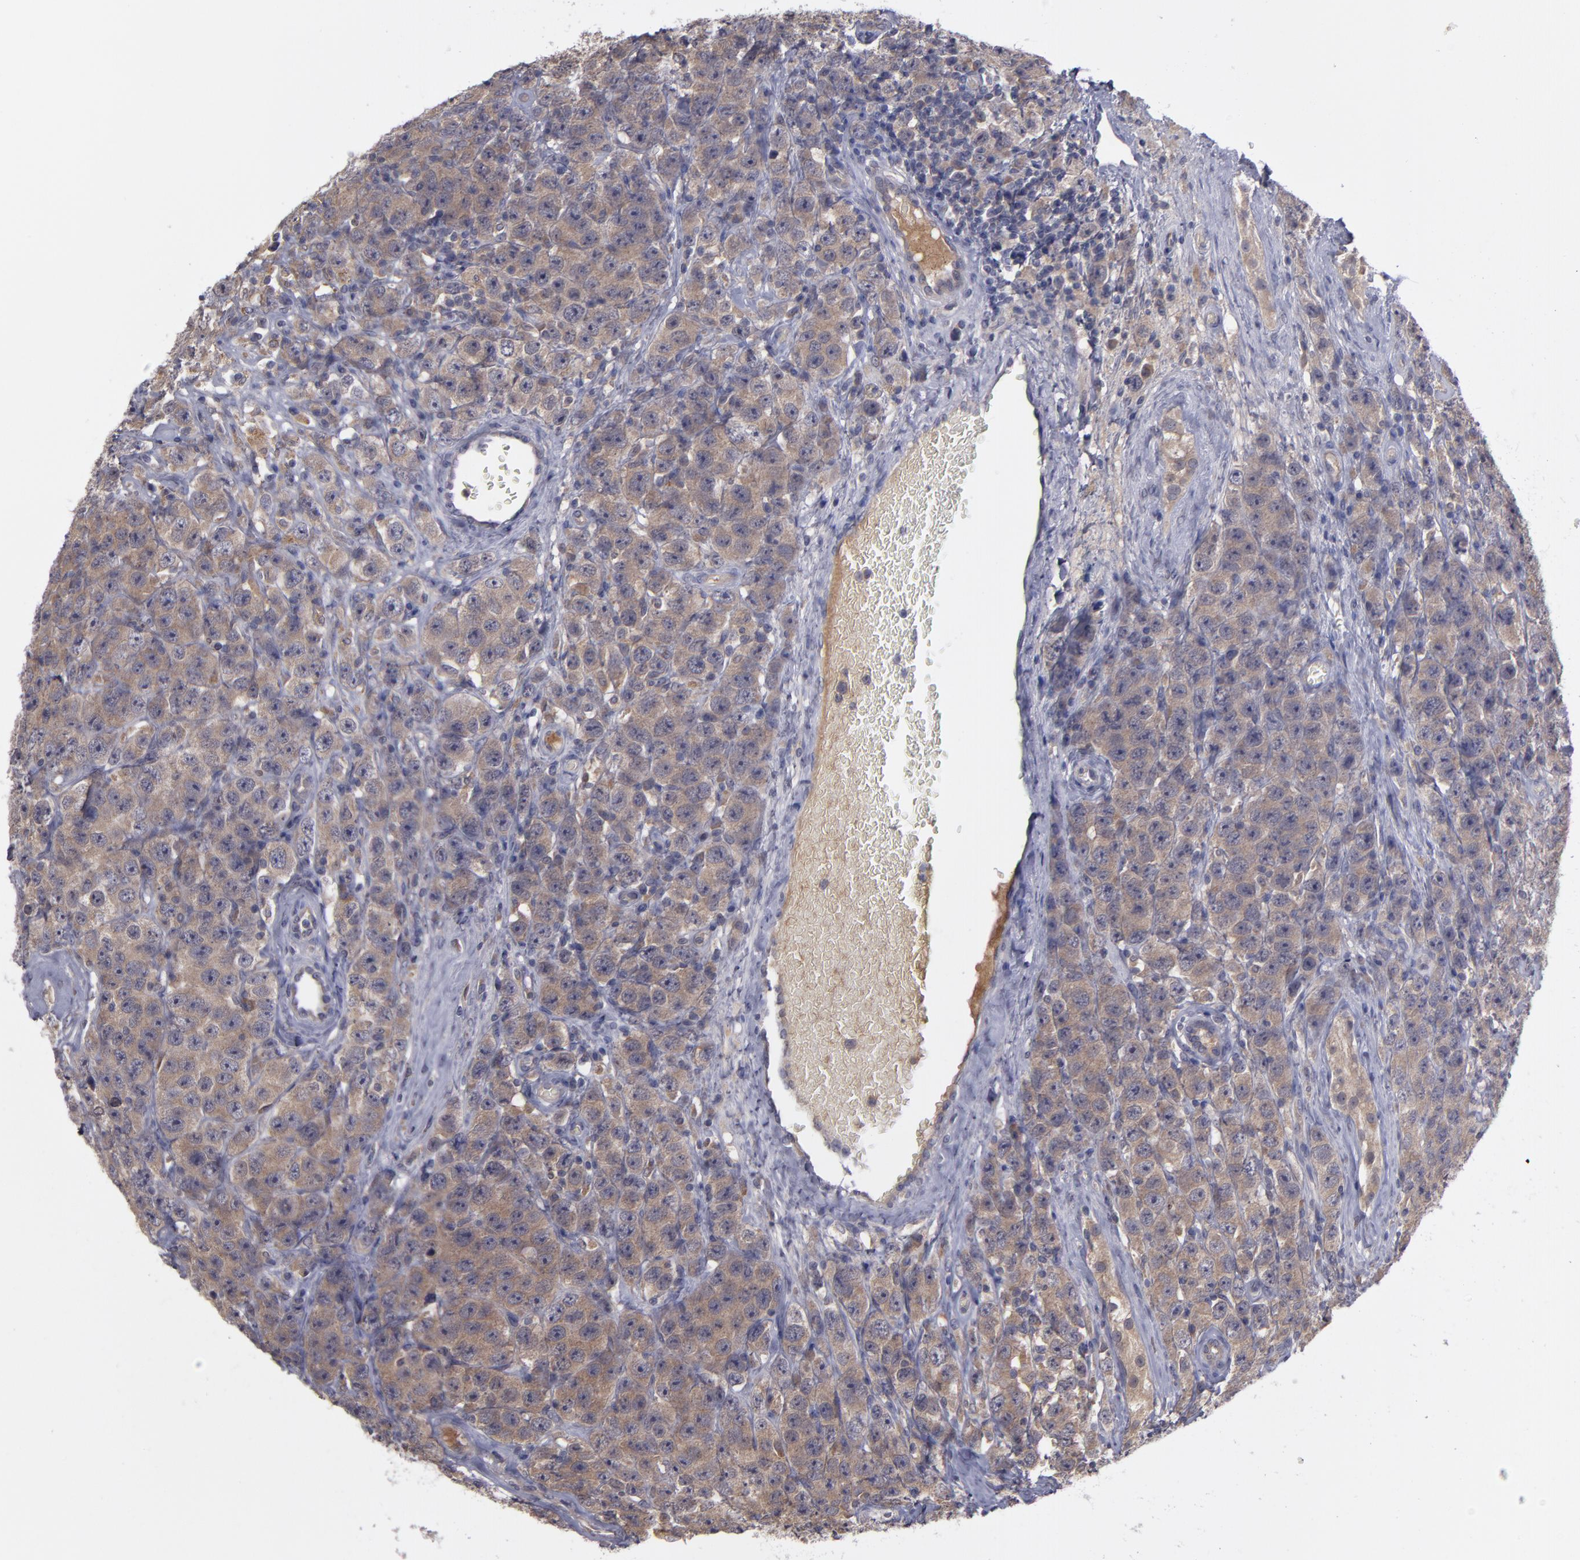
{"staining": {"intensity": "moderate", "quantity": ">75%", "location": "cytoplasmic/membranous"}, "tissue": "testis cancer", "cell_type": "Tumor cells", "image_type": "cancer", "snomed": [{"axis": "morphology", "description": "Seminoma, NOS"}, {"axis": "topography", "description": "Testis"}], "caption": "A brown stain labels moderate cytoplasmic/membranous expression of a protein in testis seminoma tumor cells.", "gene": "MMP11", "patient": {"sex": "male", "age": 52}}